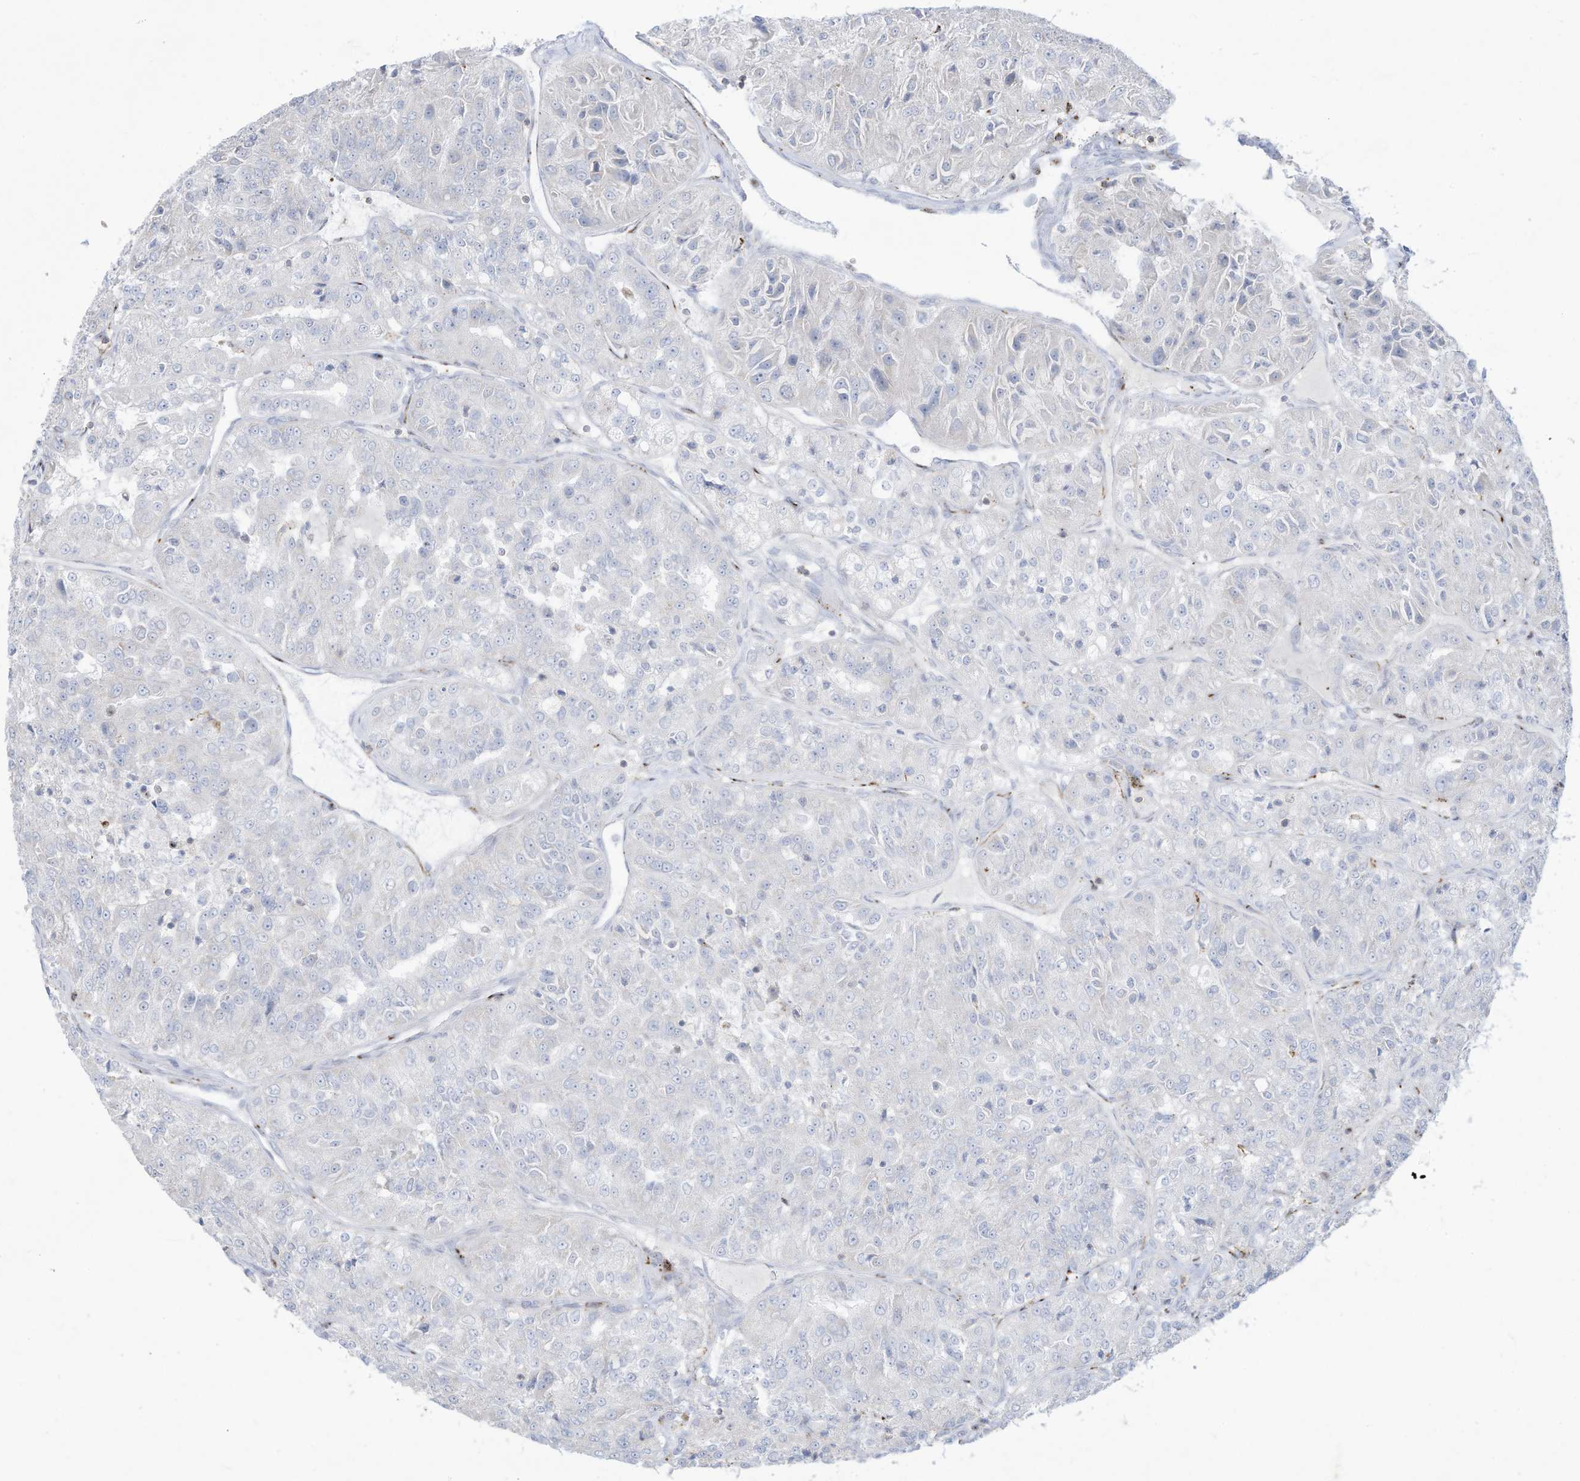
{"staining": {"intensity": "negative", "quantity": "none", "location": "none"}, "tissue": "renal cancer", "cell_type": "Tumor cells", "image_type": "cancer", "snomed": [{"axis": "morphology", "description": "Adenocarcinoma, NOS"}, {"axis": "topography", "description": "Kidney"}], "caption": "Immunohistochemistry (IHC) of renal cancer (adenocarcinoma) displays no expression in tumor cells.", "gene": "THNSL2", "patient": {"sex": "female", "age": 63}}